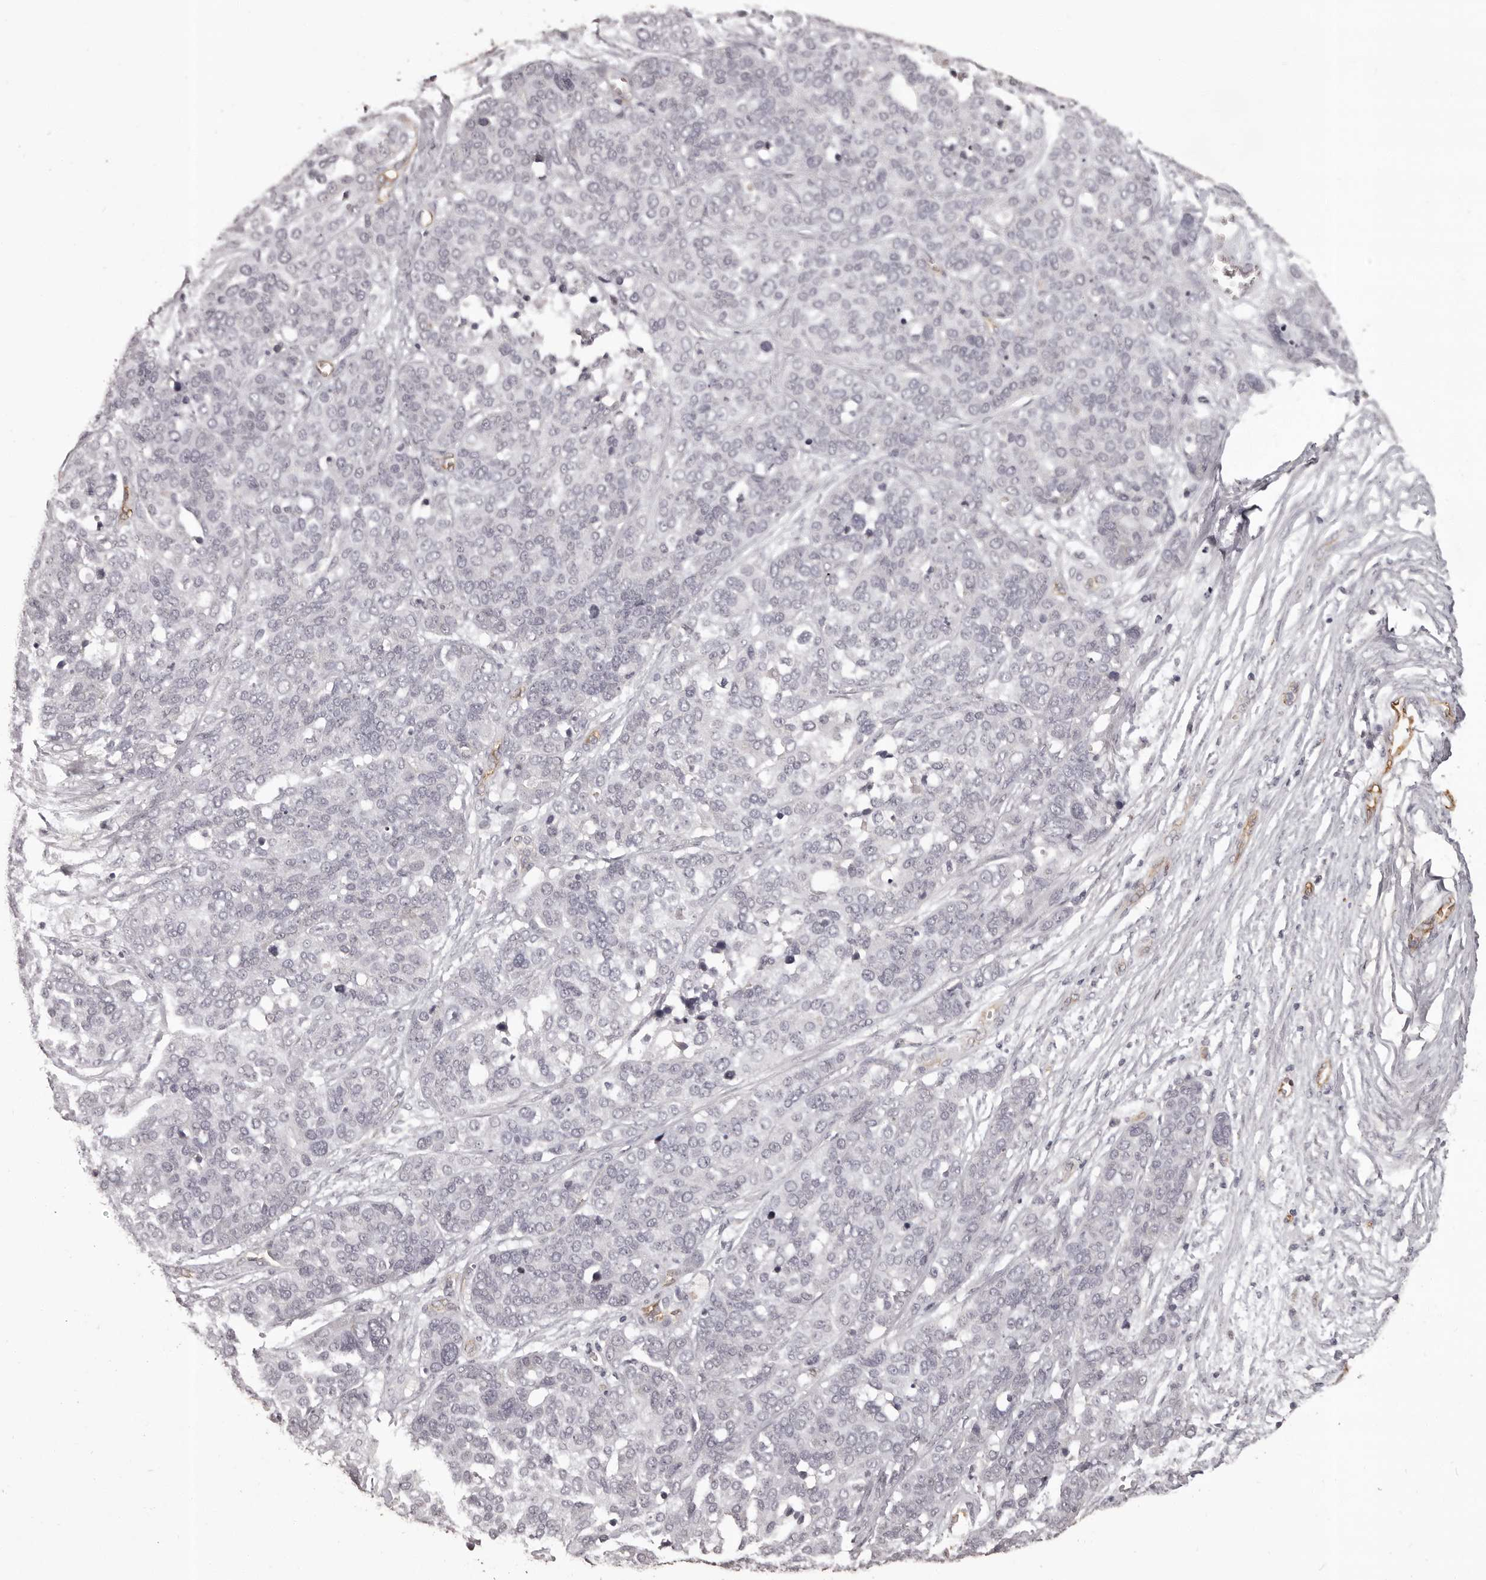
{"staining": {"intensity": "negative", "quantity": "none", "location": "none"}, "tissue": "ovarian cancer", "cell_type": "Tumor cells", "image_type": "cancer", "snomed": [{"axis": "morphology", "description": "Cystadenocarcinoma, serous, NOS"}, {"axis": "topography", "description": "Ovary"}], "caption": "Ovarian cancer was stained to show a protein in brown. There is no significant positivity in tumor cells.", "gene": "GPR78", "patient": {"sex": "female", "age": 44}}